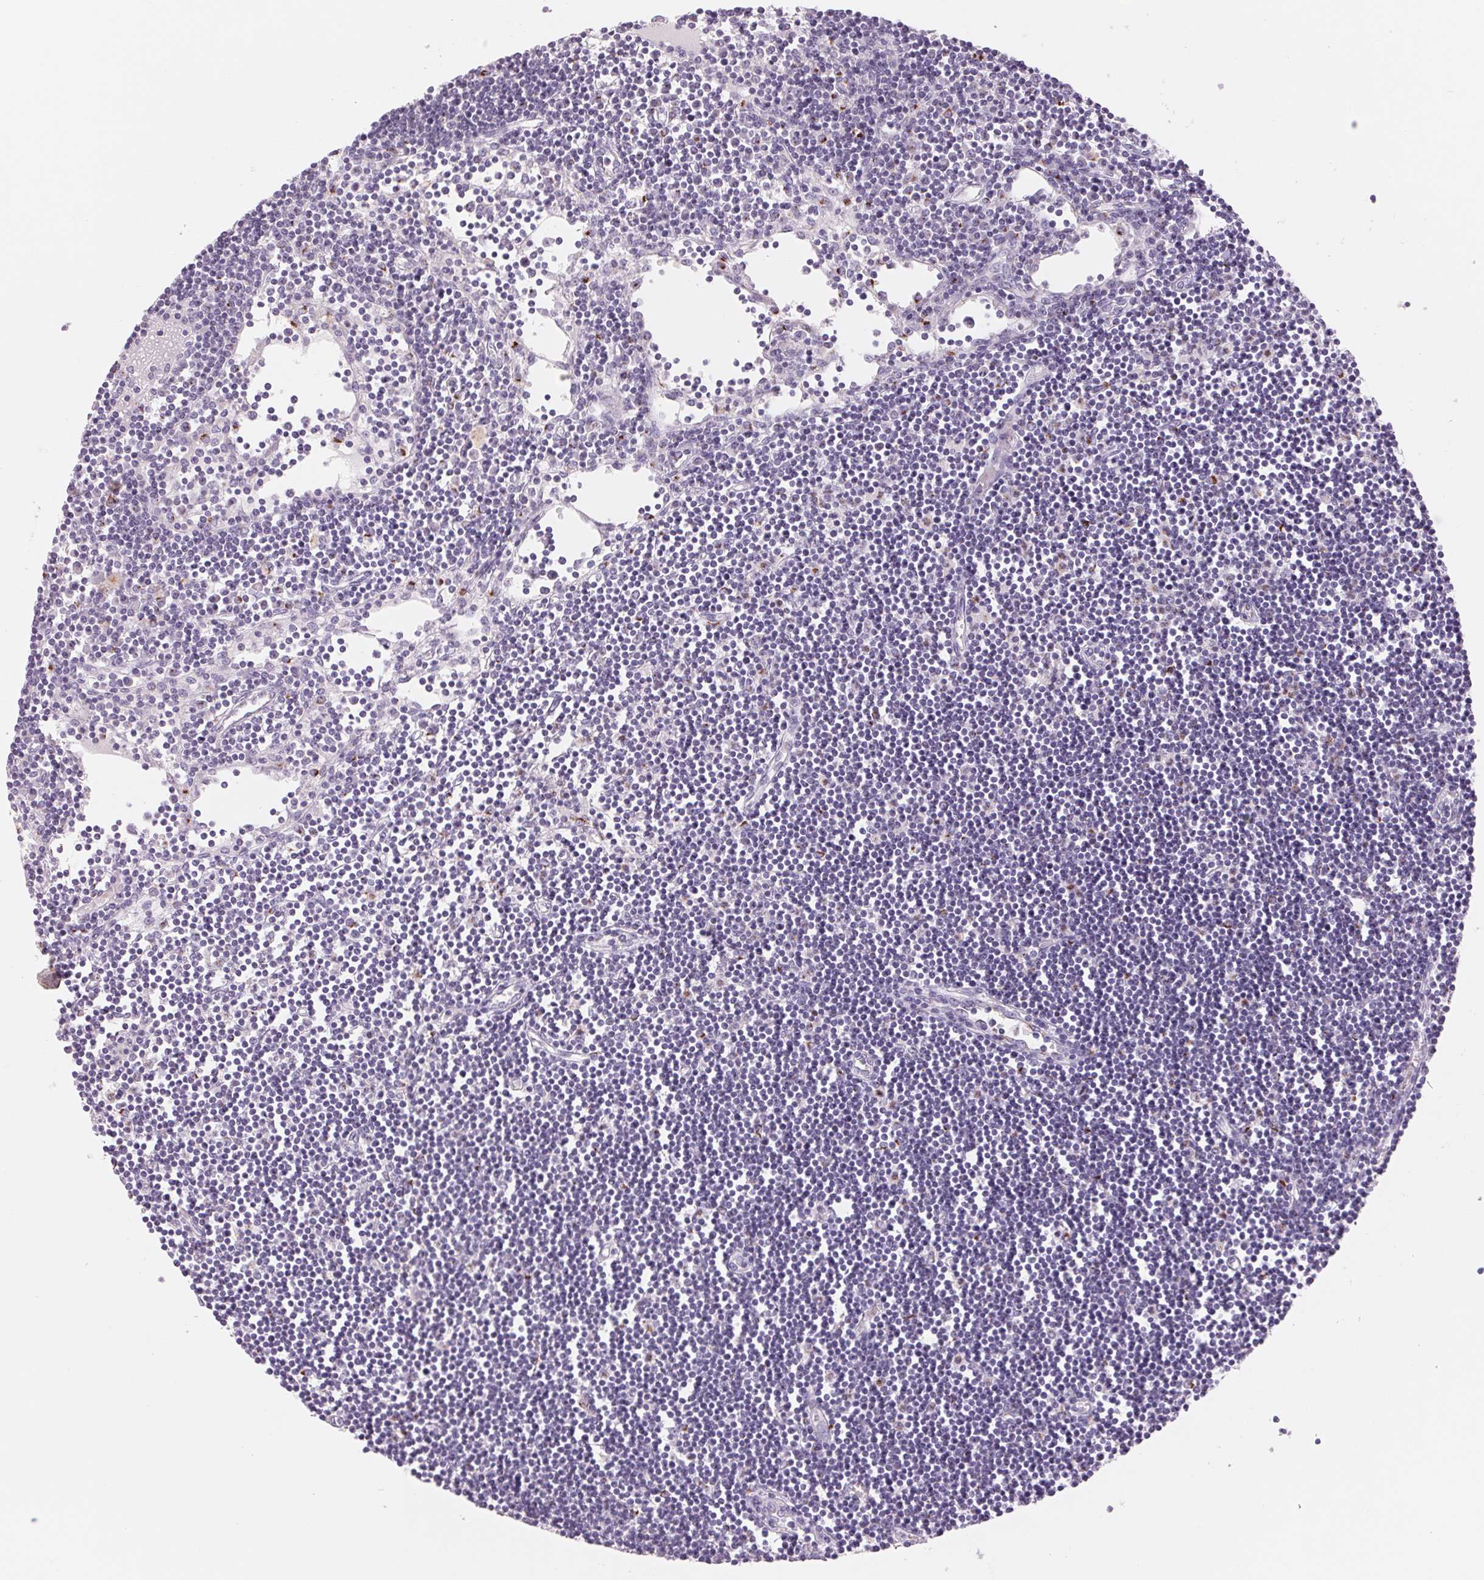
{"staining": {"intensity": "moderate", "quantity": "<25%", "location": "cytoplasmic/membranous"}, "tissue": "lymph node", "cell_type": "Germinal center cells", "image_type": "normal", "snomed": [{"axis": "morphology", "description": "Normal tissue, NOS"}, {"axis": "topography", "description": "Lymph node"}], "caption": "Moderate cytoplasmic/membranous staining for a protein is seen in approximately <25% of germinal center cells of unremarkable lymph node using IHC.", "gene": "GALNT7", "patient": {"sex": "female", "age": 65}}